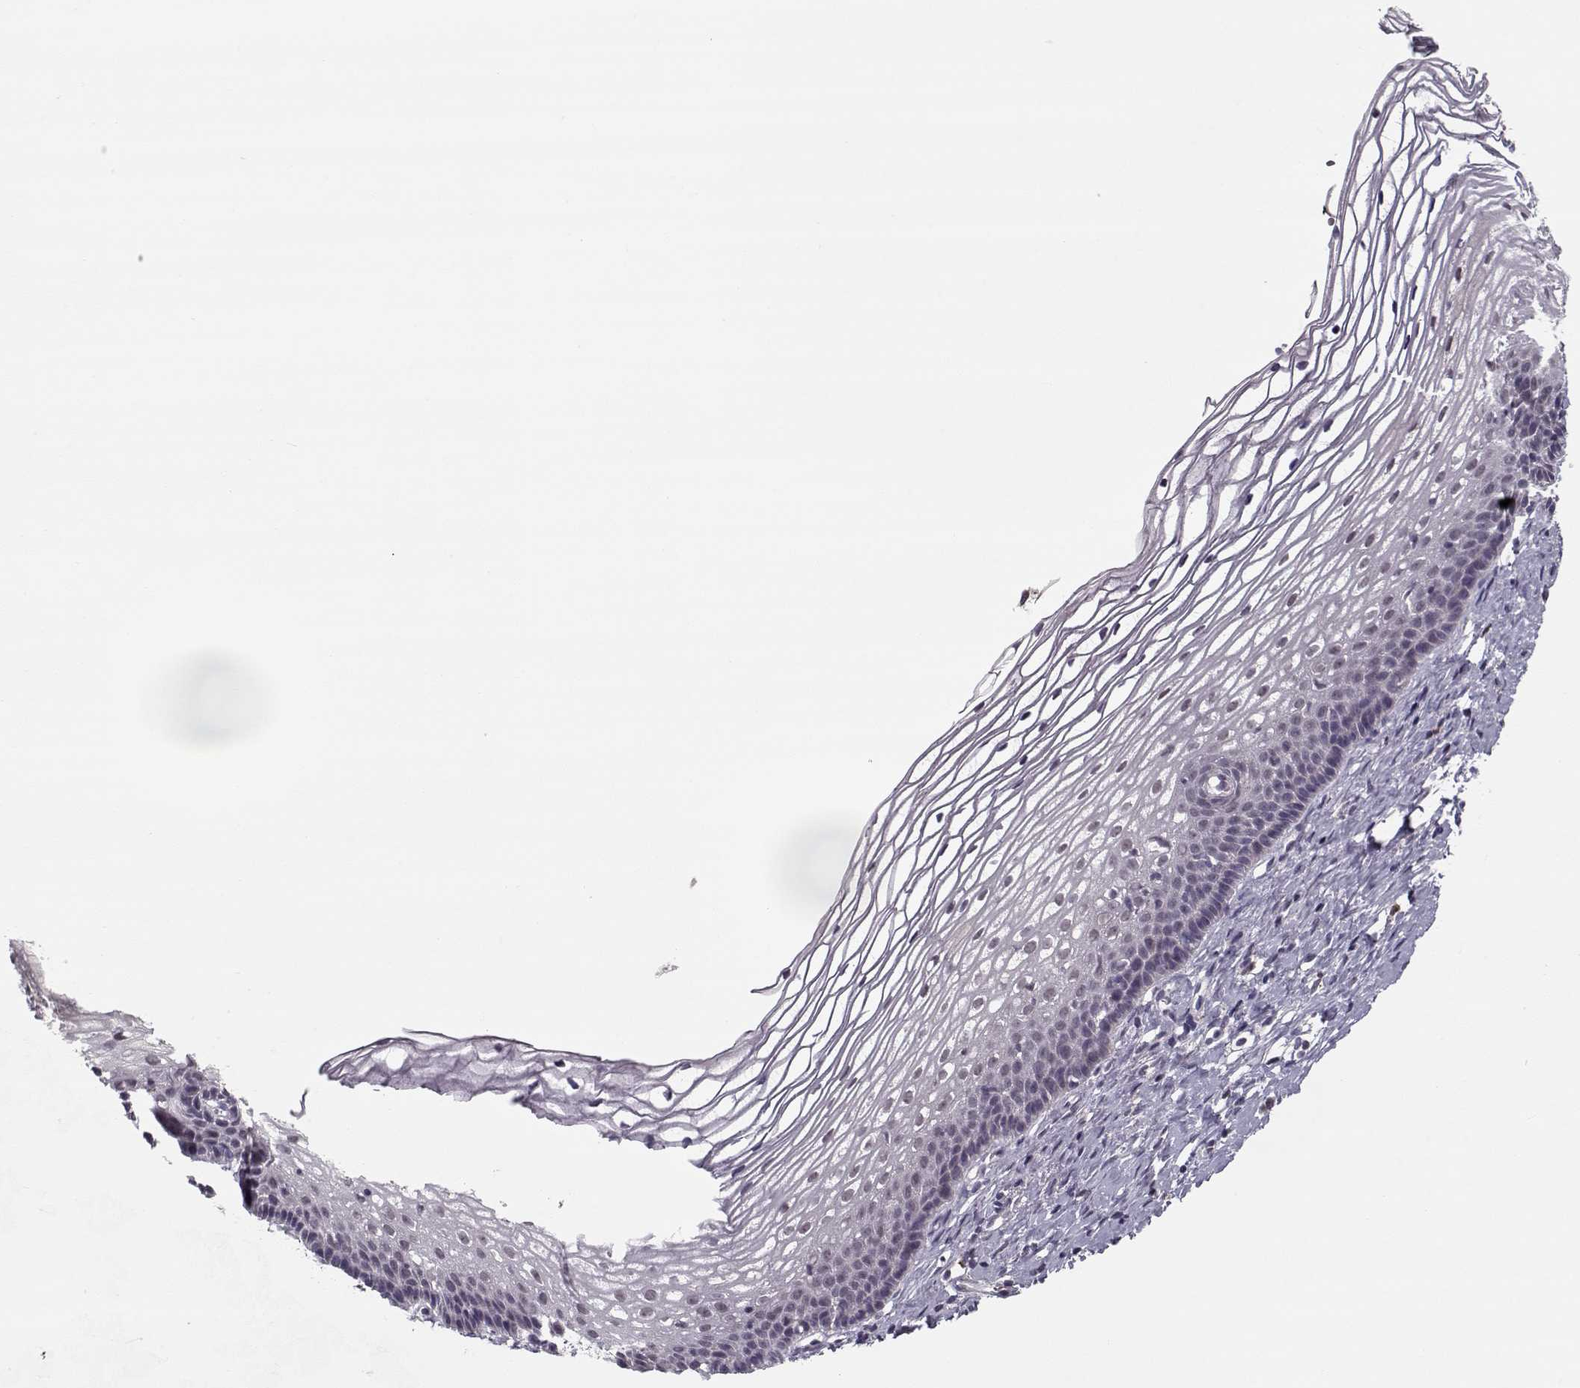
{"staining": {"intensity": "negative", "quantity": "none", "location": "none"}, "tissue": "cervix", "cell_type": "Glandular cells", "image_type": "normal", "snomed": [{"axis": "morphology", "description": "Normal tissue, NOS"}, {"axis": "topography", "description": "Cervix"}], "caption": "This is an immunohistochemistry (IHC) image of benign human cervix. There is no positivity in glandular cells.", "gene": "DNAI3", "patient": {"sex": "female", "age": 39}}